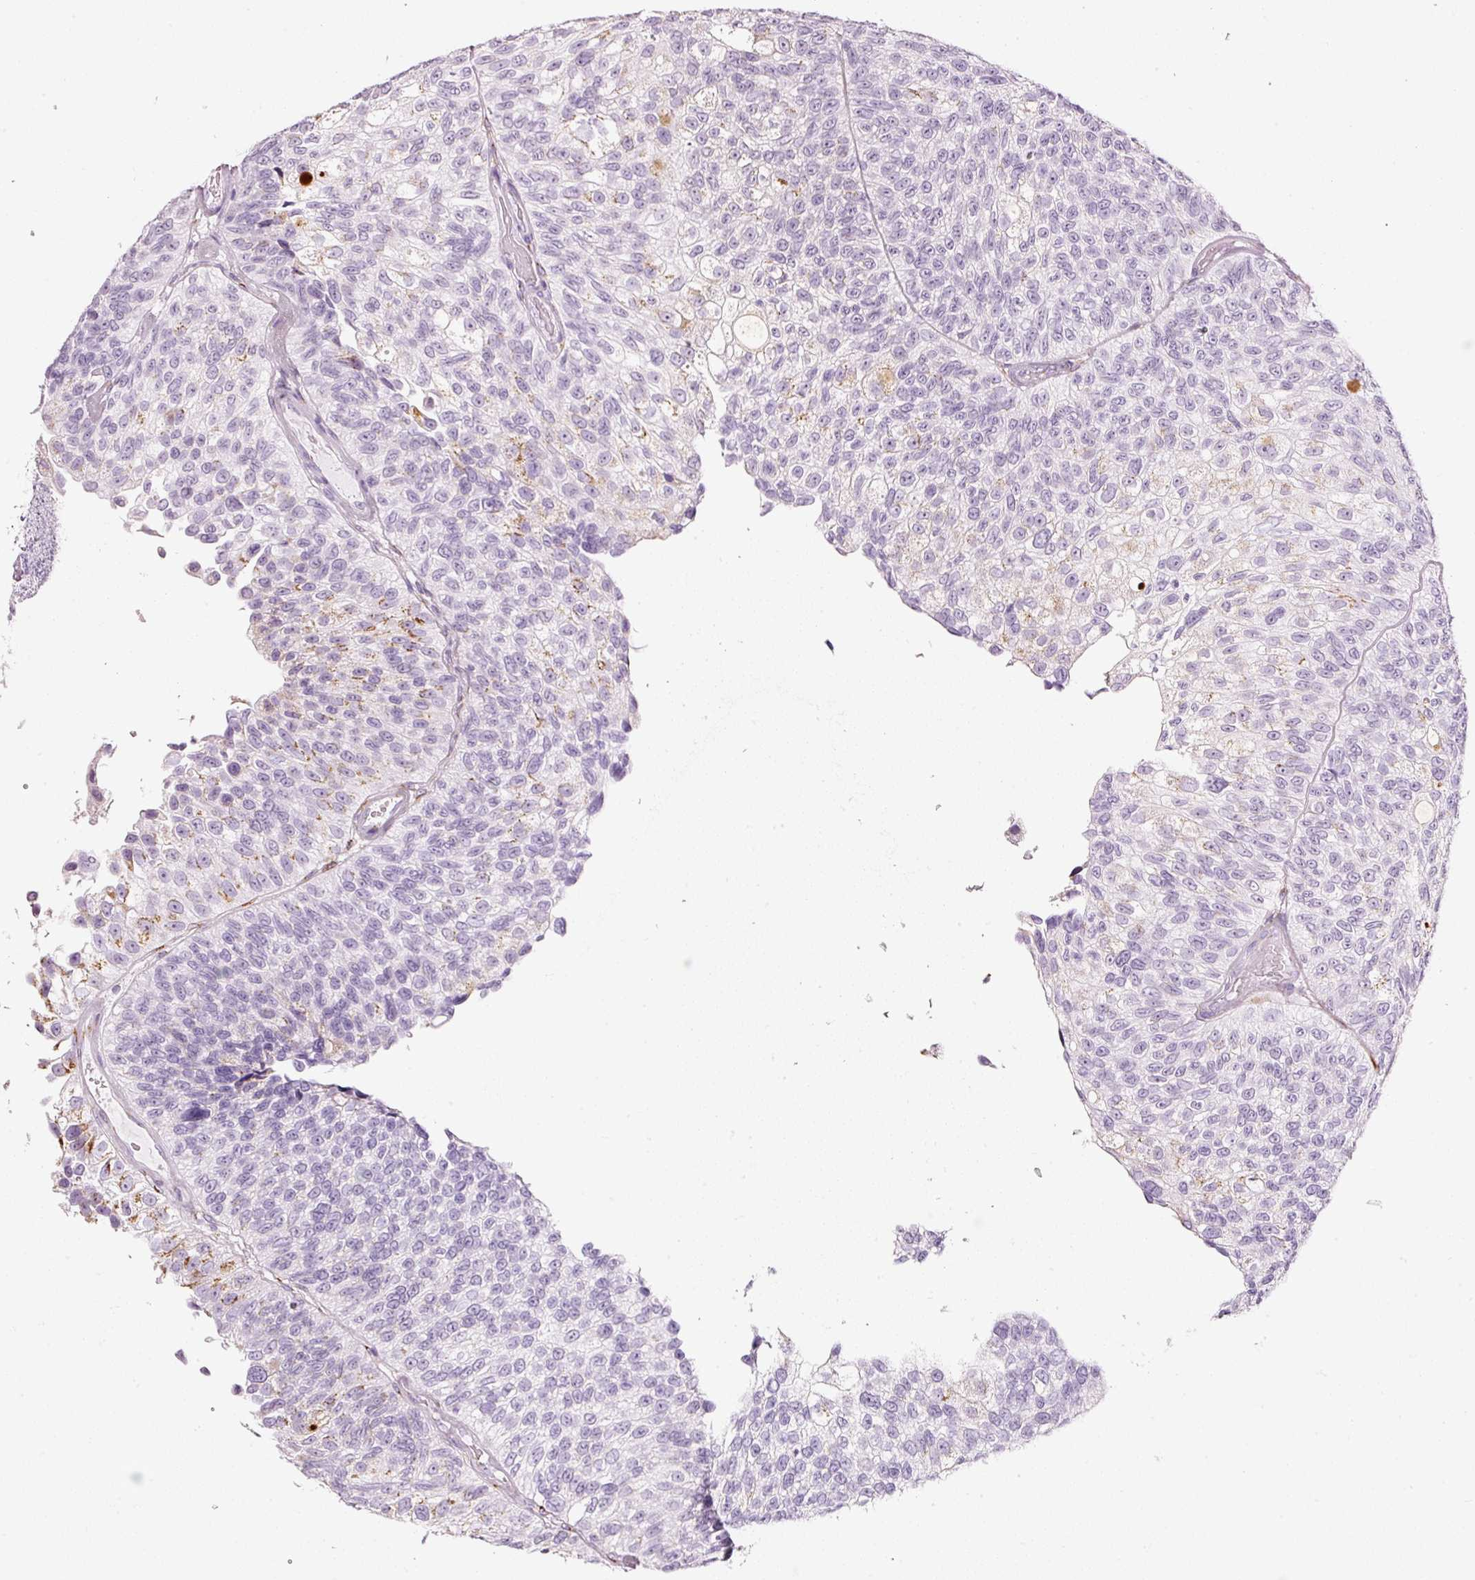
{"staining": {"intensity": "moderate", "quantity": "<25%", "location": "cytoplasmic/membranous"}, "tissue": "urothelial cancer", "cell_type": "Tumor cells", "image_type": "cancer", "snomed": [{"axis": "morphology", "description": "Urothelial carcinoma, NOS"}, {"axis": "topography", "description": "Urinary bladder"}], "caption": "Protein staining reveals moderate cytoplasmic/membranous positivity in approximately <25% of tumor cells in urothelial cancer.", "gene": "SDF4", "patient": {"sex": "male", "age": 87}}